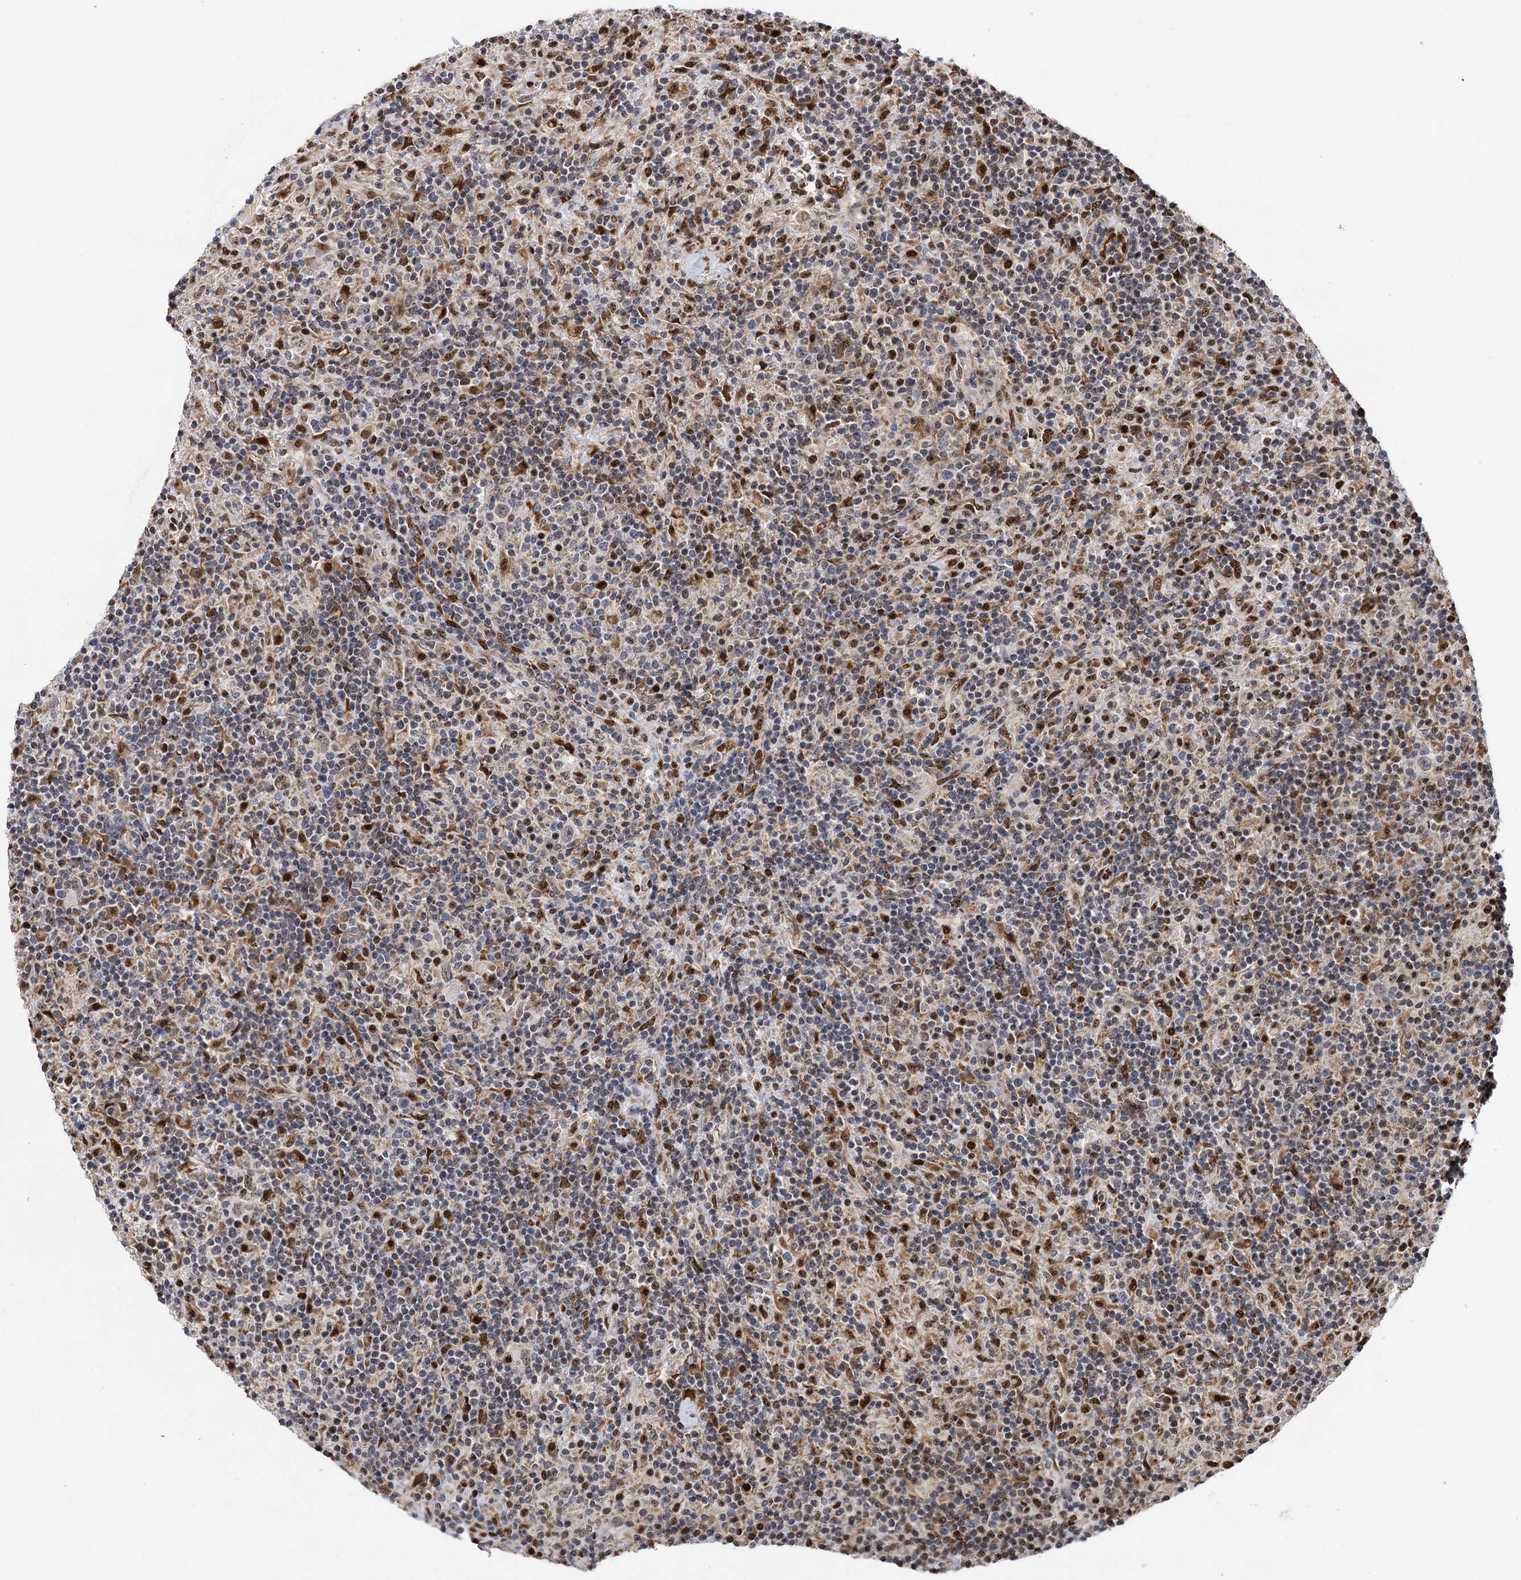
{"staining": {"intensity": "negative", "quantity": "none", "location": "none"}, "tissue": "lymphoma", "cell_type": "Tumor cells", "image_type": "cancer", "snomed": [{"axis": "morphology", "description": "Hodgkin's disease, NOS"}, {"axis": "topography", "description": "Lymph node"}], "caption": "An immunohistochemistry (IHC) image of Hodgkin's disease is shown. There is no staining in tumor cells of Hodgkin's disease. (Immunohistochemistry (ihc), brightfield microscopy, high magnification).", "gene": "MESD", "patient": {"sex": "male", "age": 70}}